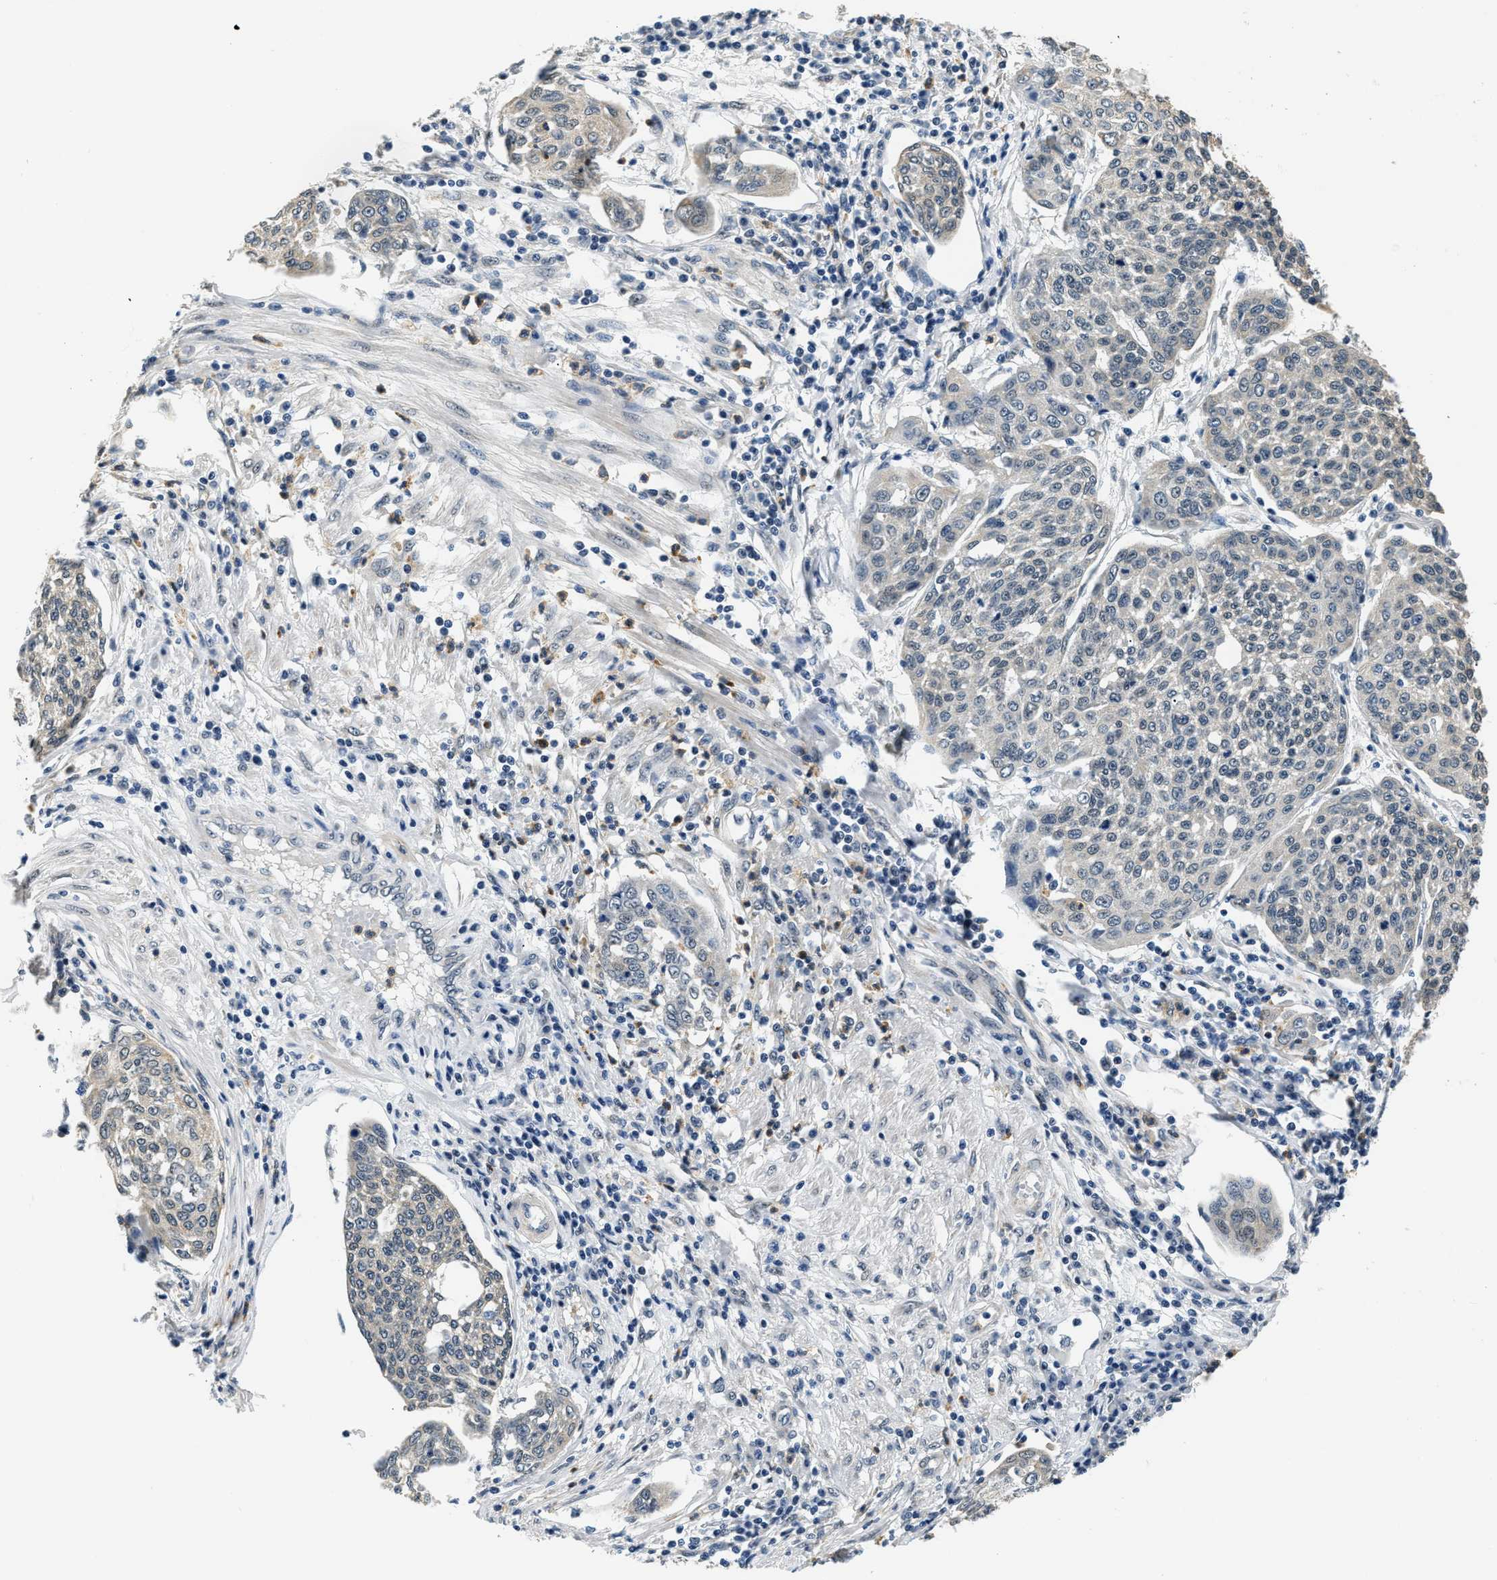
{"staining": {"intensity": "negative", "quantity": "none", "location": "none"}, "tissue": "cervical cancer", "cell_type": "Tumor cells", "image_type": "cancer", "snomed": [{"axis": "morphology", "description": "Squamous cell carcinoma, NOS"}, {"axis": "topography", "description": "Cervix"}], "caption": "The immunohistochemistry (IHC) image has no significant expression in tumor cells of cervical squamous cell carcinoma tissue. (Immunohistochemistry, brightfield microscopy, high magnification).", "gene": "SMAD4", "patient": {"sex": "female", "age": 34}}